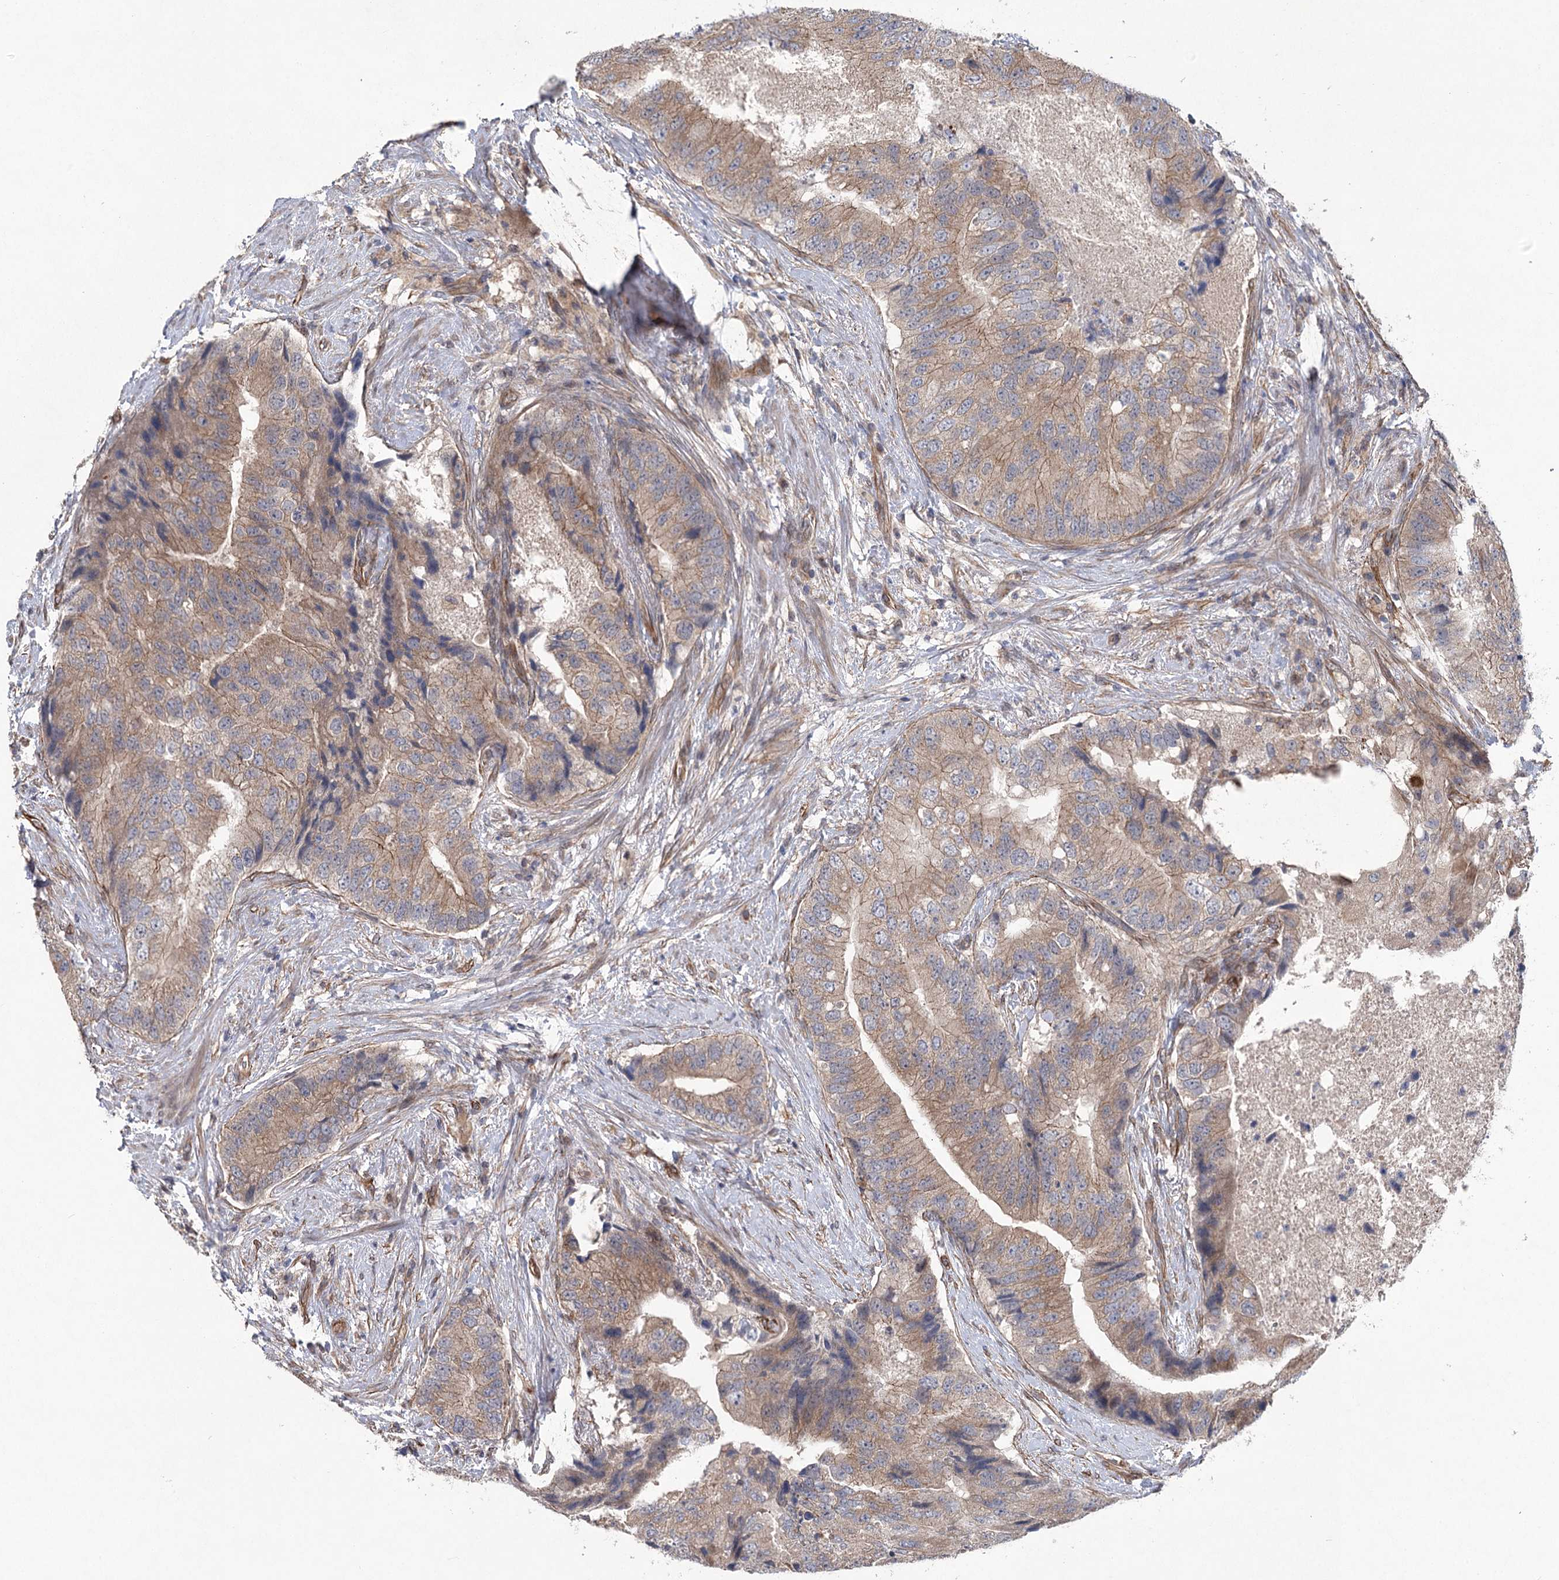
{"staining": {"intensity": "weak", "quantity": ">75%", "location": "cytoplasmic/membranous"}, "tissue": "prostate cancer", "cell_type": "Tumor cells", "image_type": "cancer", "snomed": [{"axis": "morphology", "description": "Adenocarcinoma, High grade"}, {"axis": "topography", "description": "Prostate"}], "caption": "The micrograph exhibits a brown stain indicating the presence of a protein in the cytoplasmic/membranous of tumor cells in adenocarcinoma (high-grade) (prostate).", "gene": "RWDD4", "patient": {"sex": "male", "age": 70}}